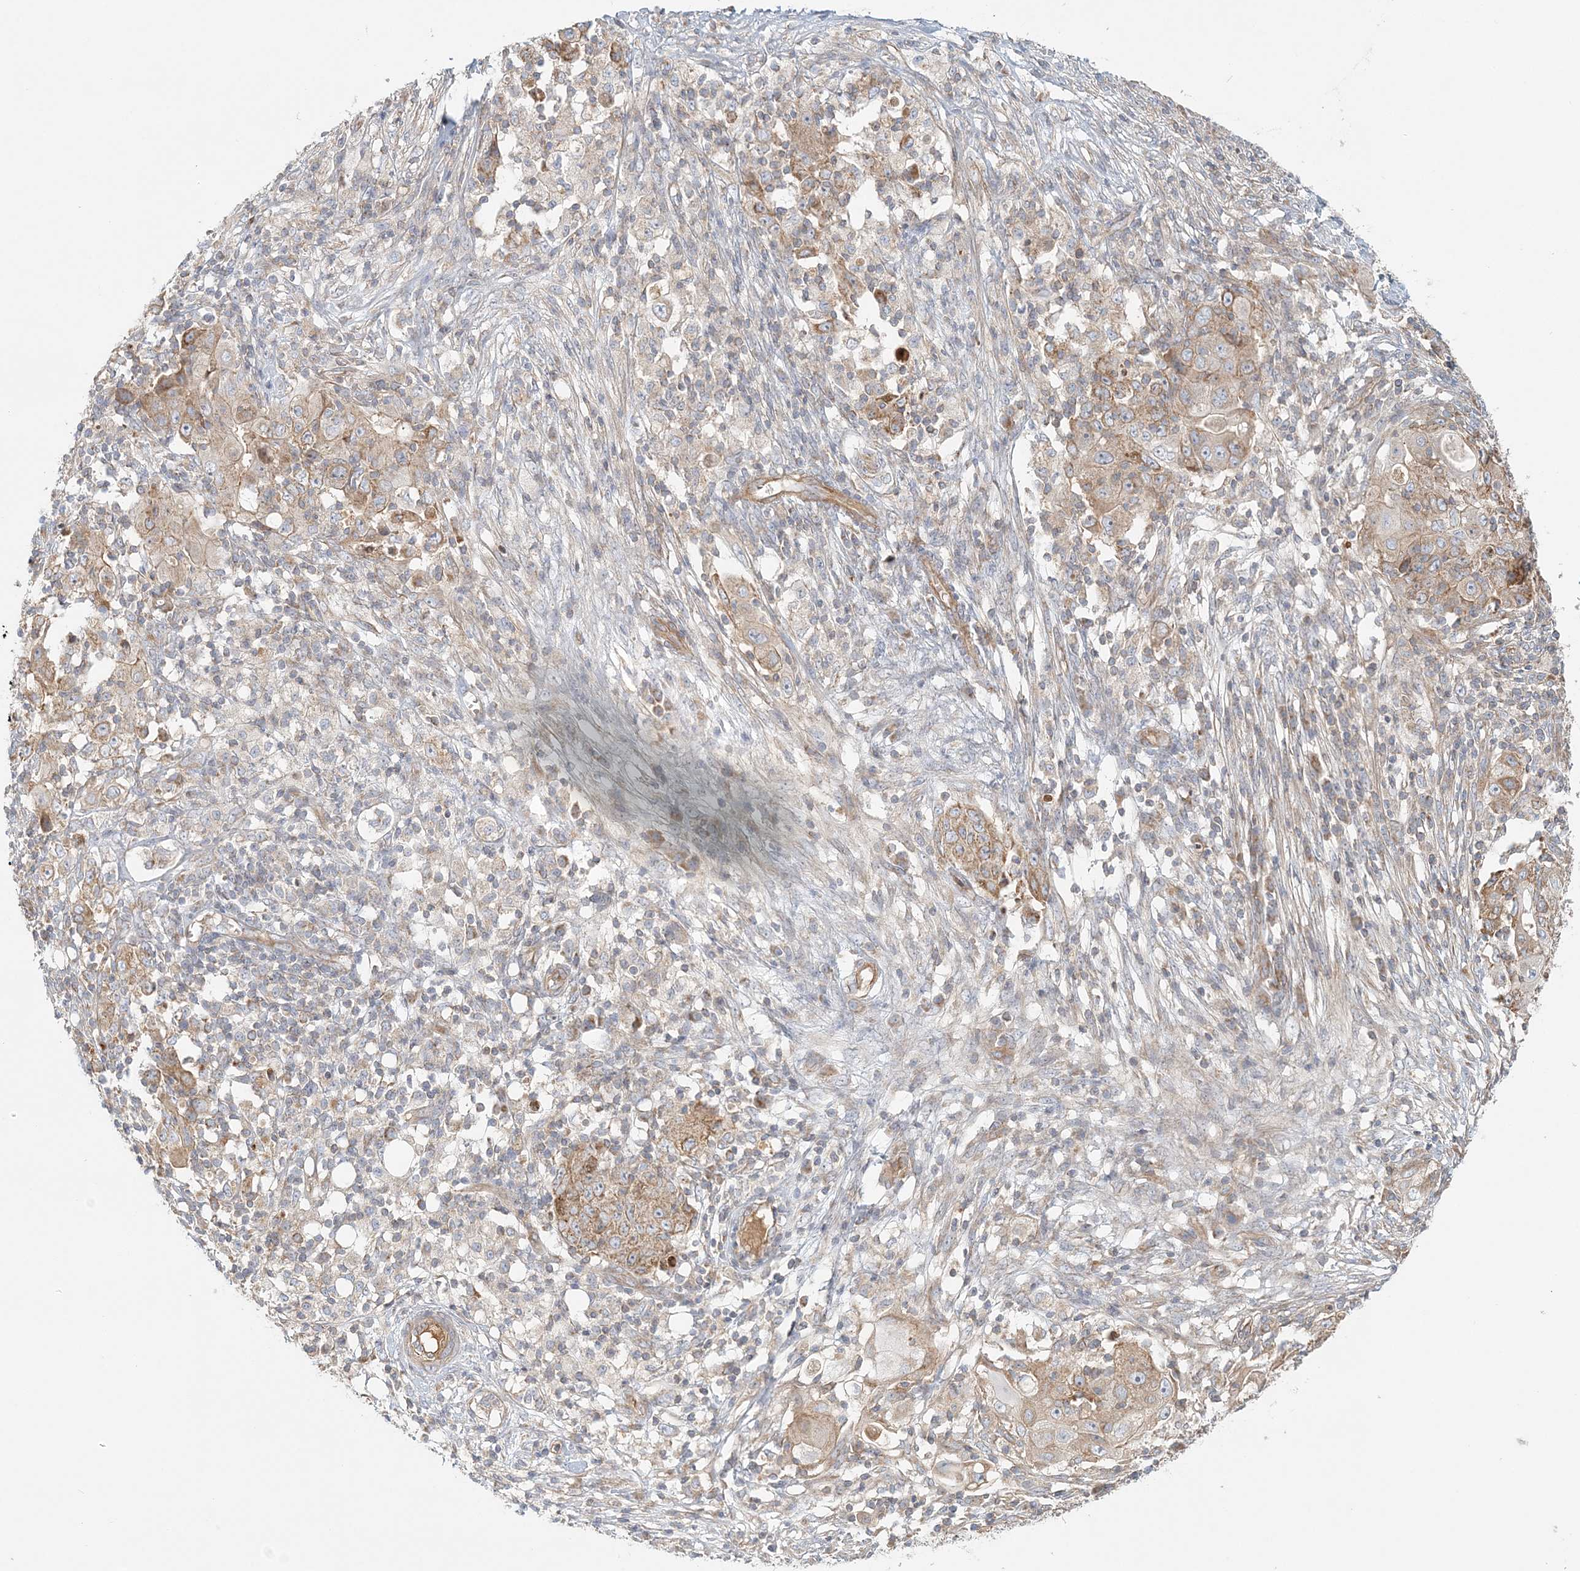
{"staining": {"intensity": "moderate", "quantity": ">75%", "location": "cytoplasmic/membranous"}, "tissue": "ovarian cancer", "cell_type": "Tumor cells", "image_type": "cancer", "snomed": [{"axis": "morphology", "description": "Carcinoma, endometroid"}, {"axis": "topography", "description": "Ovary"}], "caption": "Immunohistochemical staining of human ovarian cancer (endometroid carcinoma) shows moderate cytoplasmic/membranous protein expression in about >75% of tumor cells.", "gene": "KIAA0232", "patient": {"sex": "female", "age": 42}}